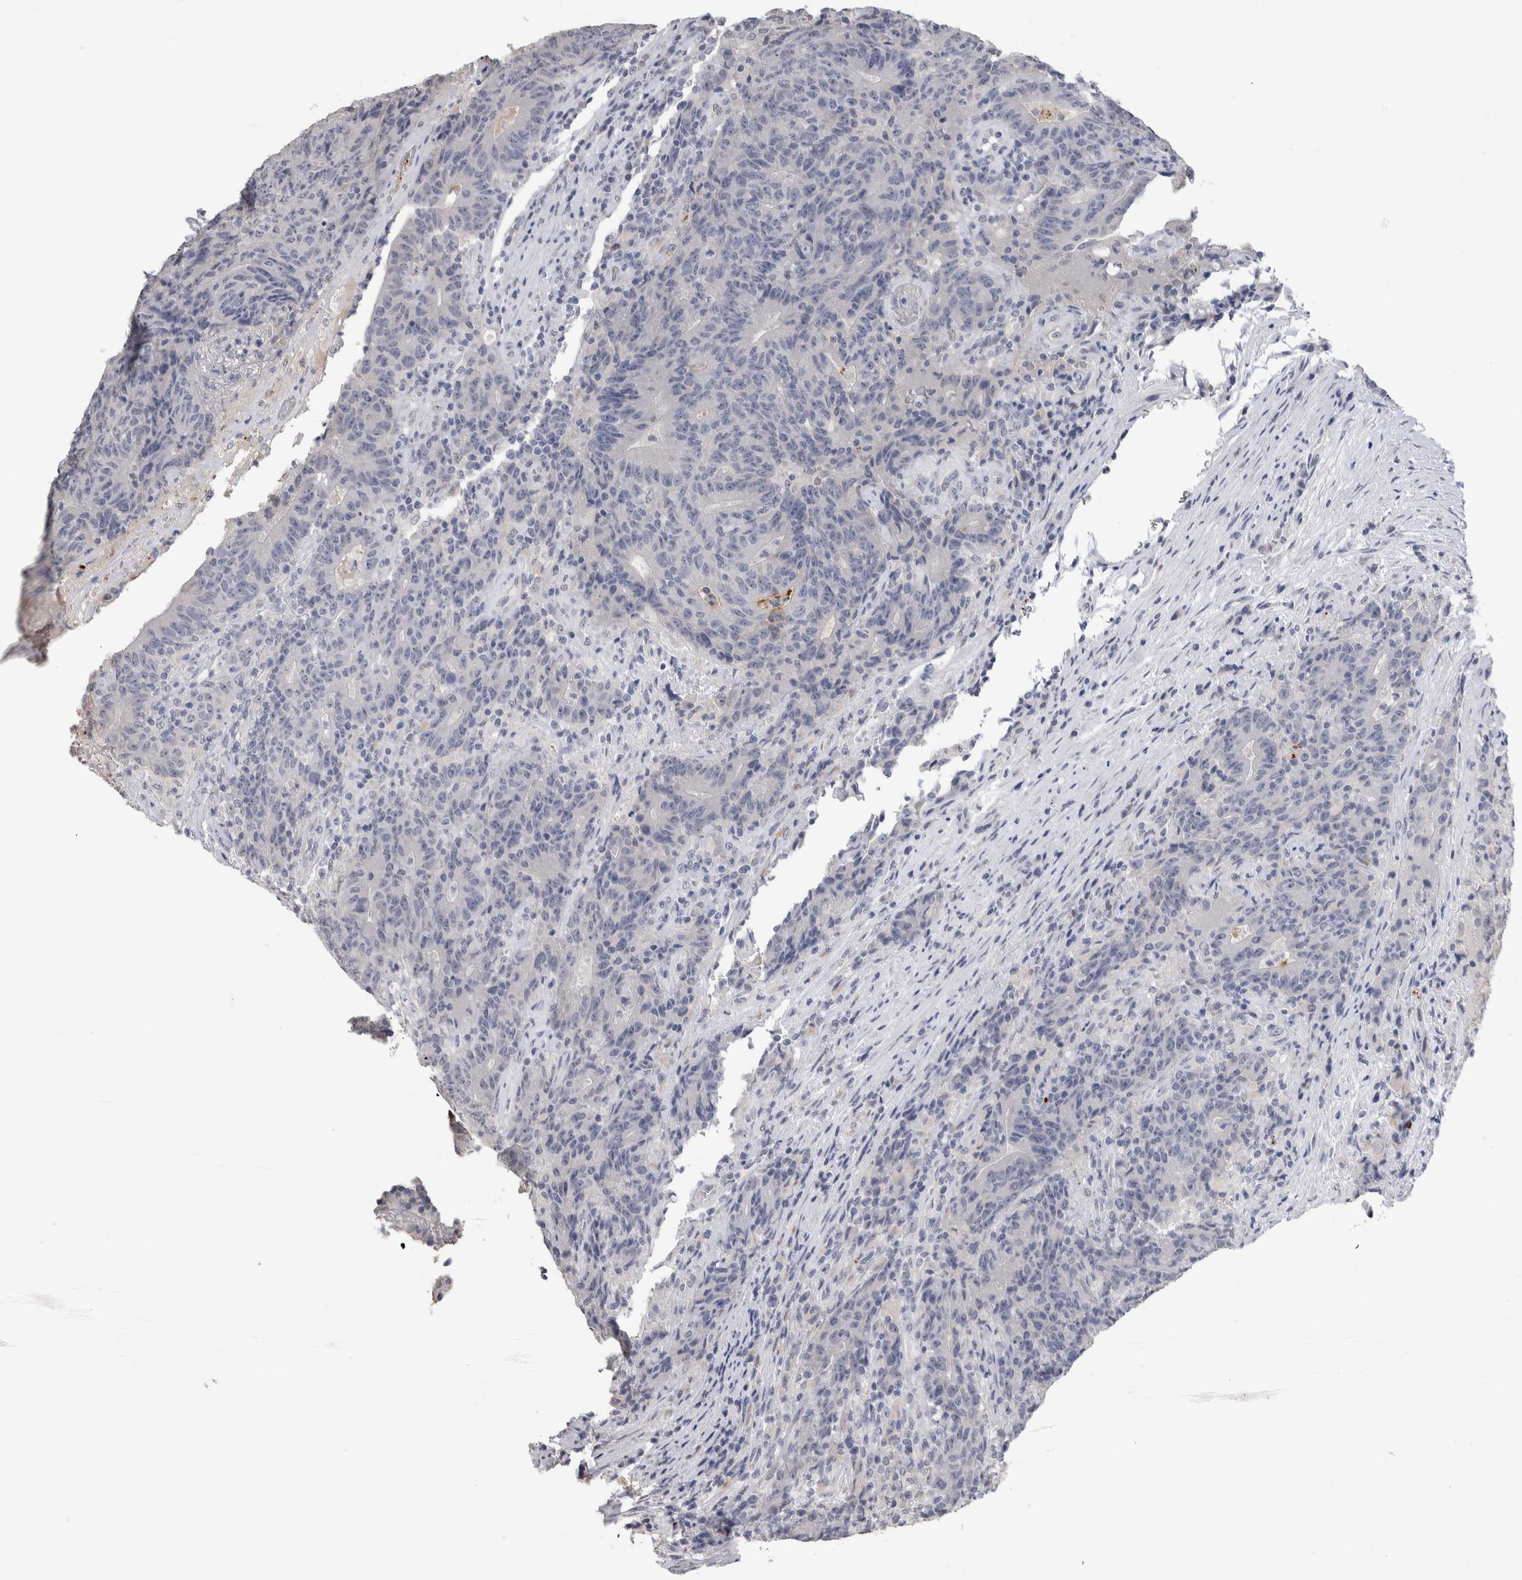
{"staining": {"intensity": "negative", "quantity": "none", "location": "none"}, "tissue": "colorectal cancer", "cell_type": "Tumor cells", "image_type": "cancer", "snomed": [{"axis": "morphology", "description": "Normal tissue, NOS"}, {"axis": "morphology", "description": "Adenocarcinoma, NOS"}, {"axis": "topography", "description": "Colon"}], "caption": "Protein analysis of colorectal cancer (adenocarcinoma) shows no significant expression in tumor cells.", "gene": "TMEM102", "patient": {"sex": "female", "age": 75}}